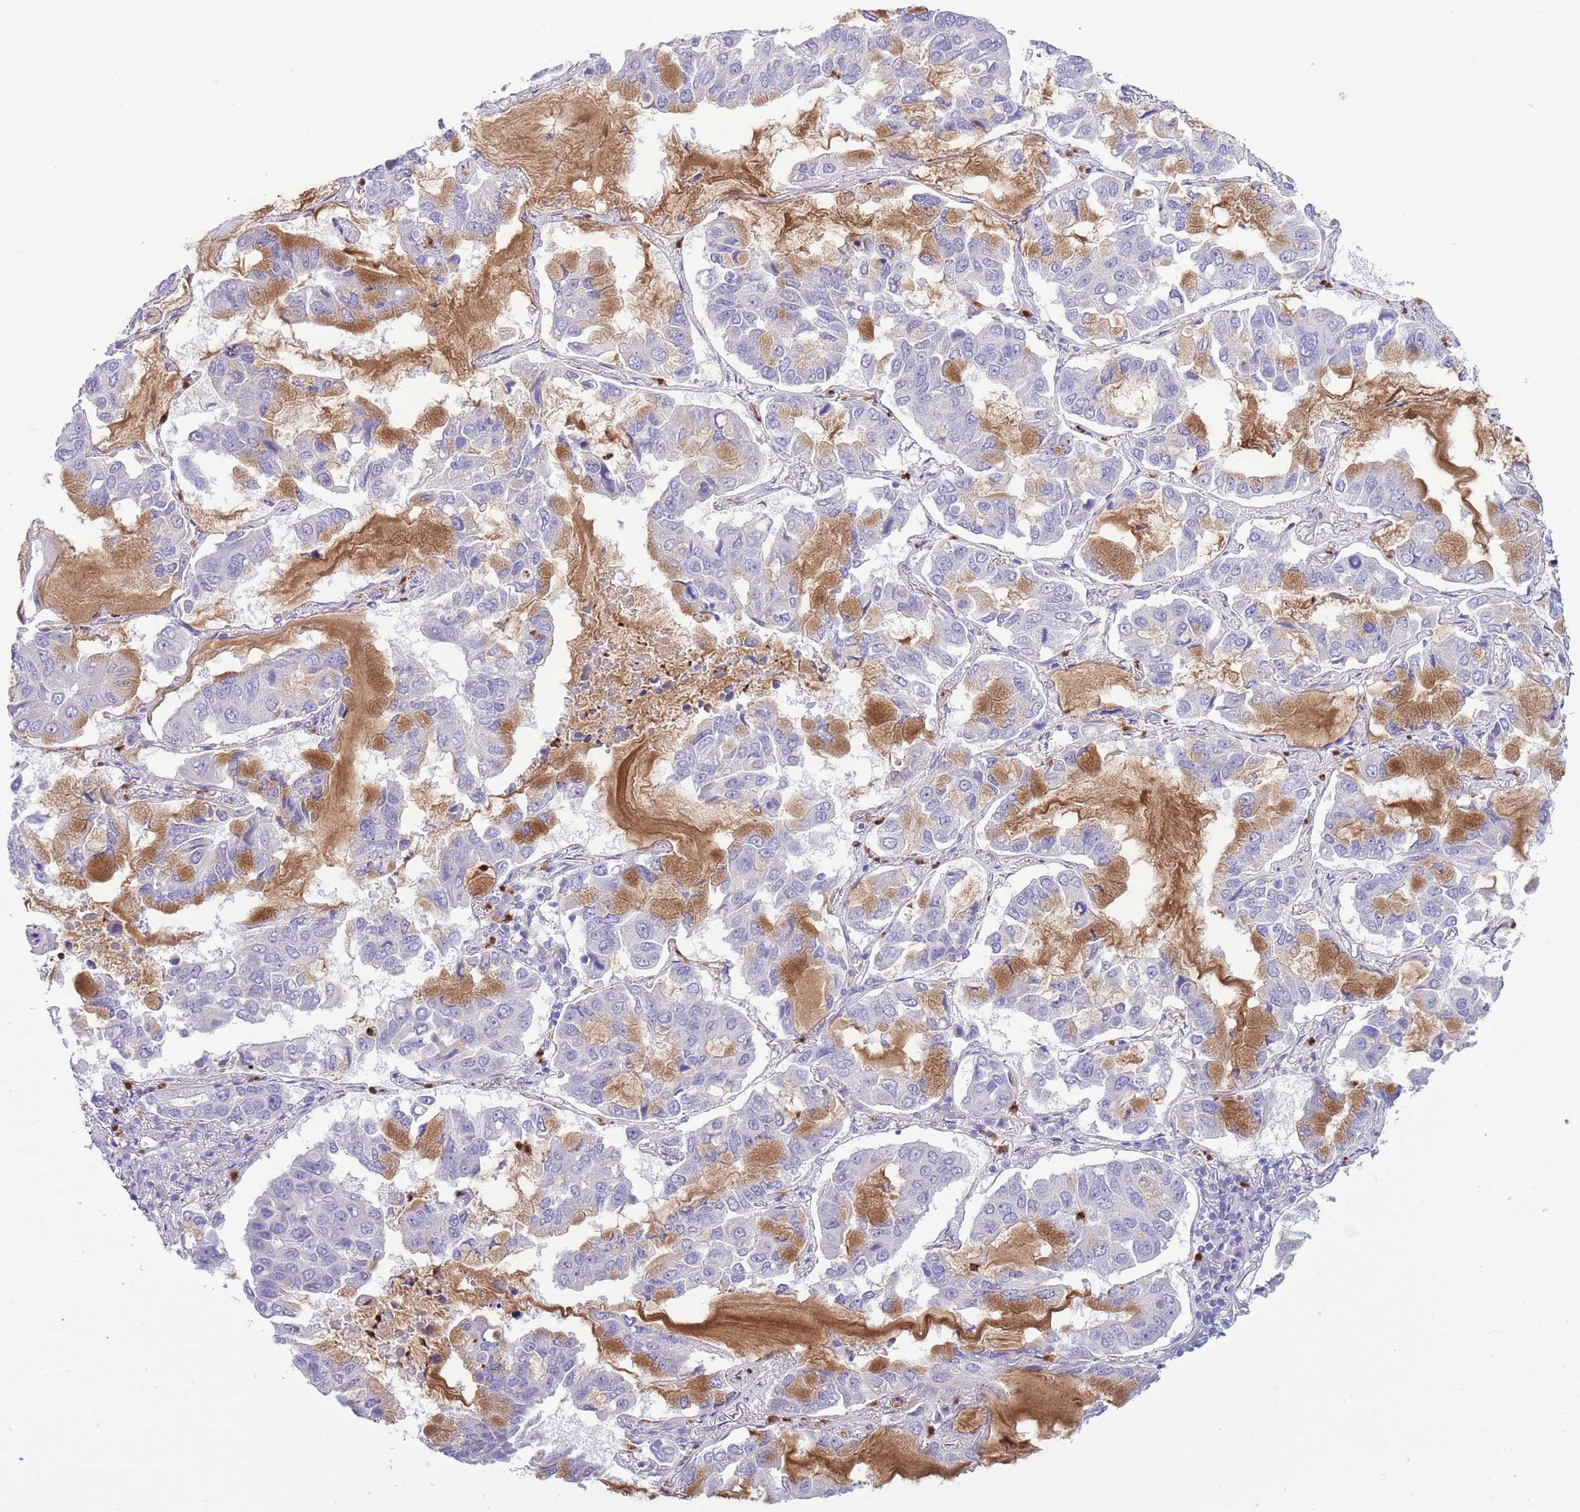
{"staining": {"intensity": "moderate", "quantity": "<25%", "location": "cytoplasmic/membranous"}, "tissue": "lung cancer", "cell_type": "Tumor cells", "image_type": "cancer", "snomed": [{"axis": "morphology", "description": "Adenocarcinoma, NOS"}, {"axis": "topography", "description": "Lung"}], "caption": "Lung cancer stained for a protein (brown) demonstrates moderate cytoplasmic/membranous positive staining in approximately <25% of tumor cells.", "gene": "OR6M1", "patient": {"sex": "male", "age": 64}}